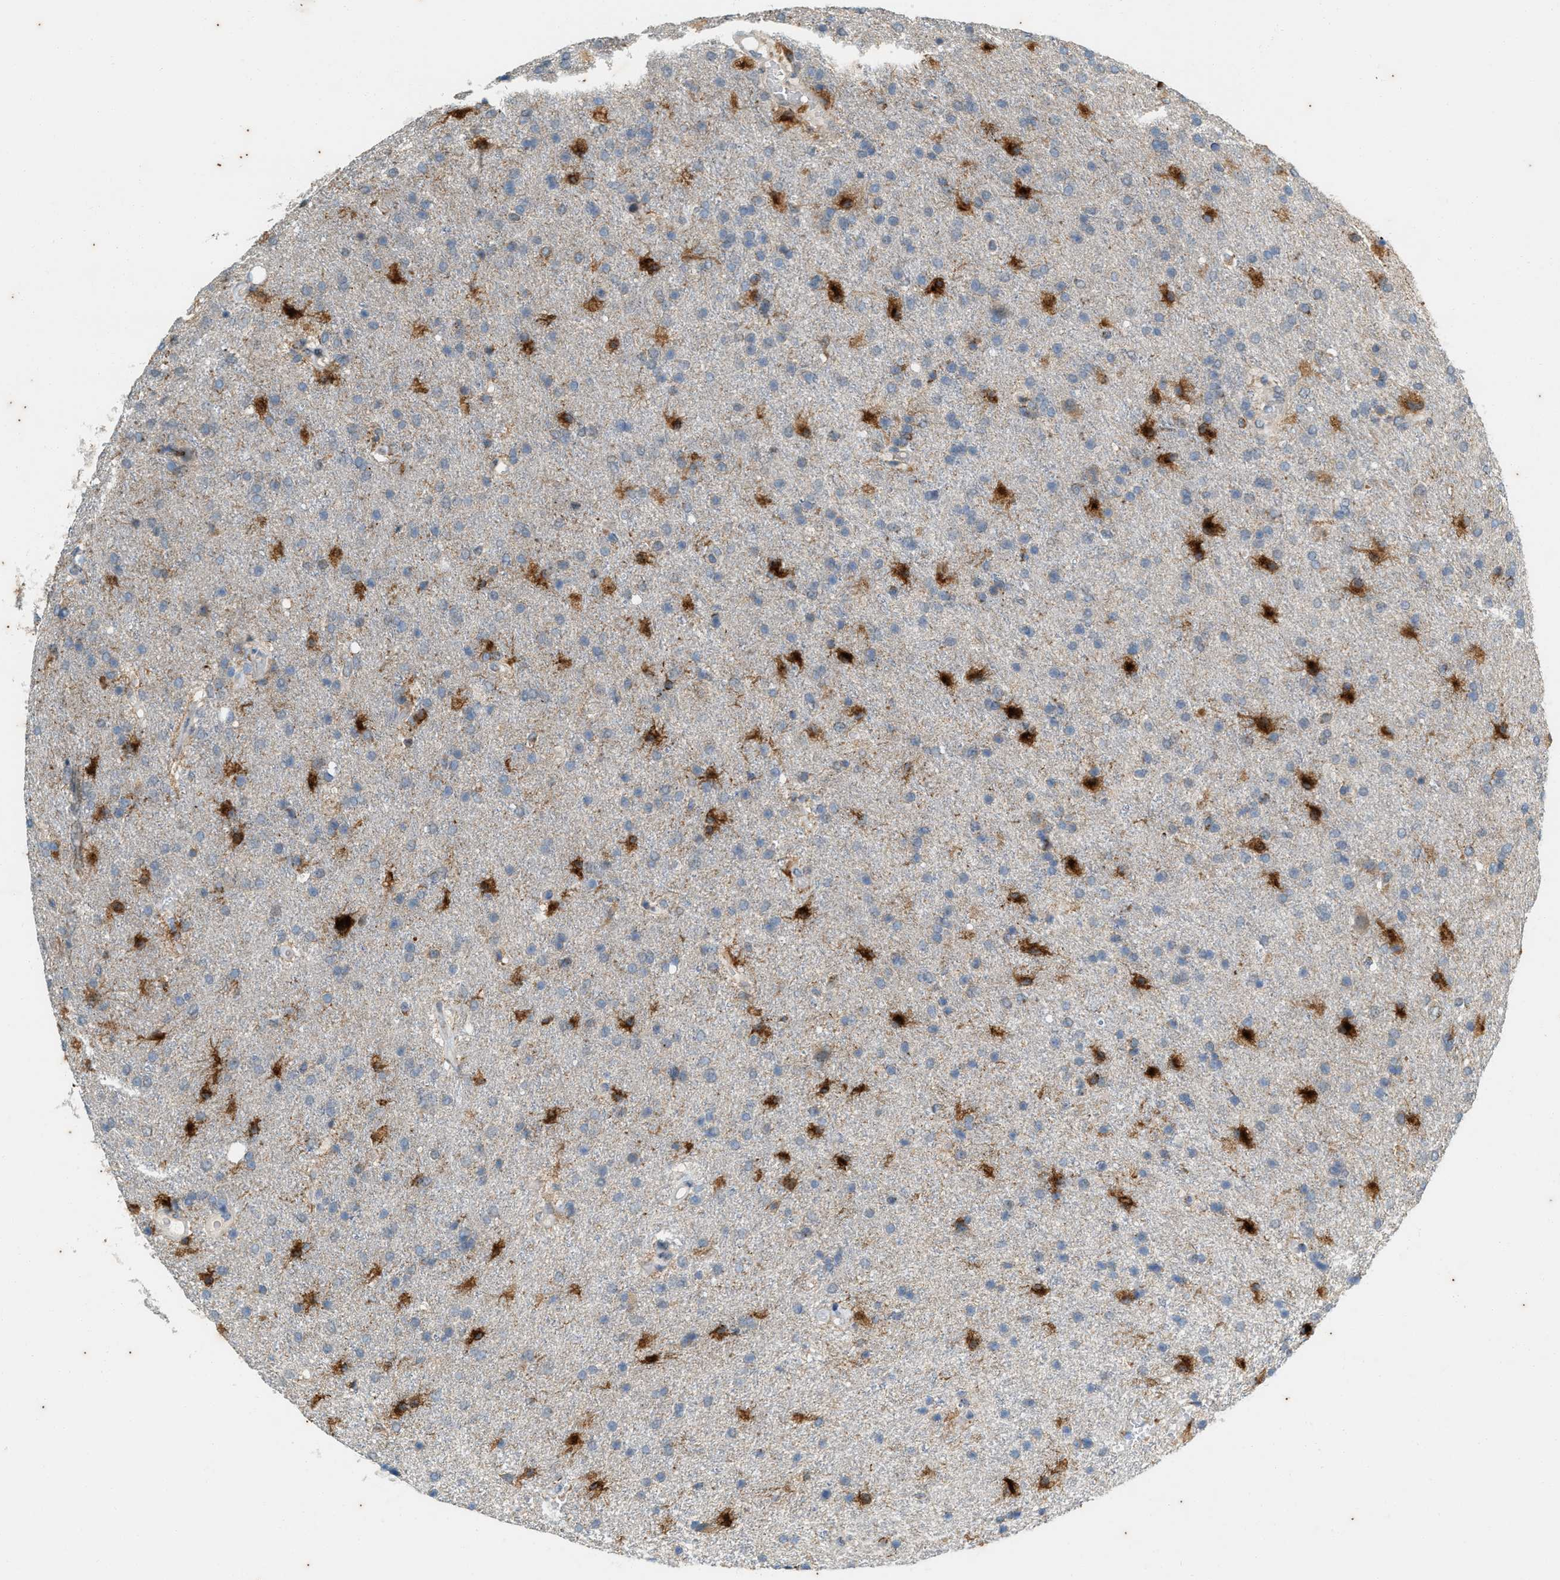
{"staining": {"intensity": "strong", "quantity": "25%-75%", "location": "cytoplasmic/membranous"}, "tissue": "glioma", "cell_type": "Tumor cells", "image_type": "cancer", "snomed": [{"axis": "morphology", "description": "Glioma, malignant, High grade"}, {"axis": "topography", "description": "Brain"}], "caption": "A high amount of strong cytoplasmic/membranous positivity is present in about 25%-75% of tumor cells in malignant glioma (high-grade) tissue.", "gene": "CHPF2", "patient": {"sex": "male", "age": 72}}